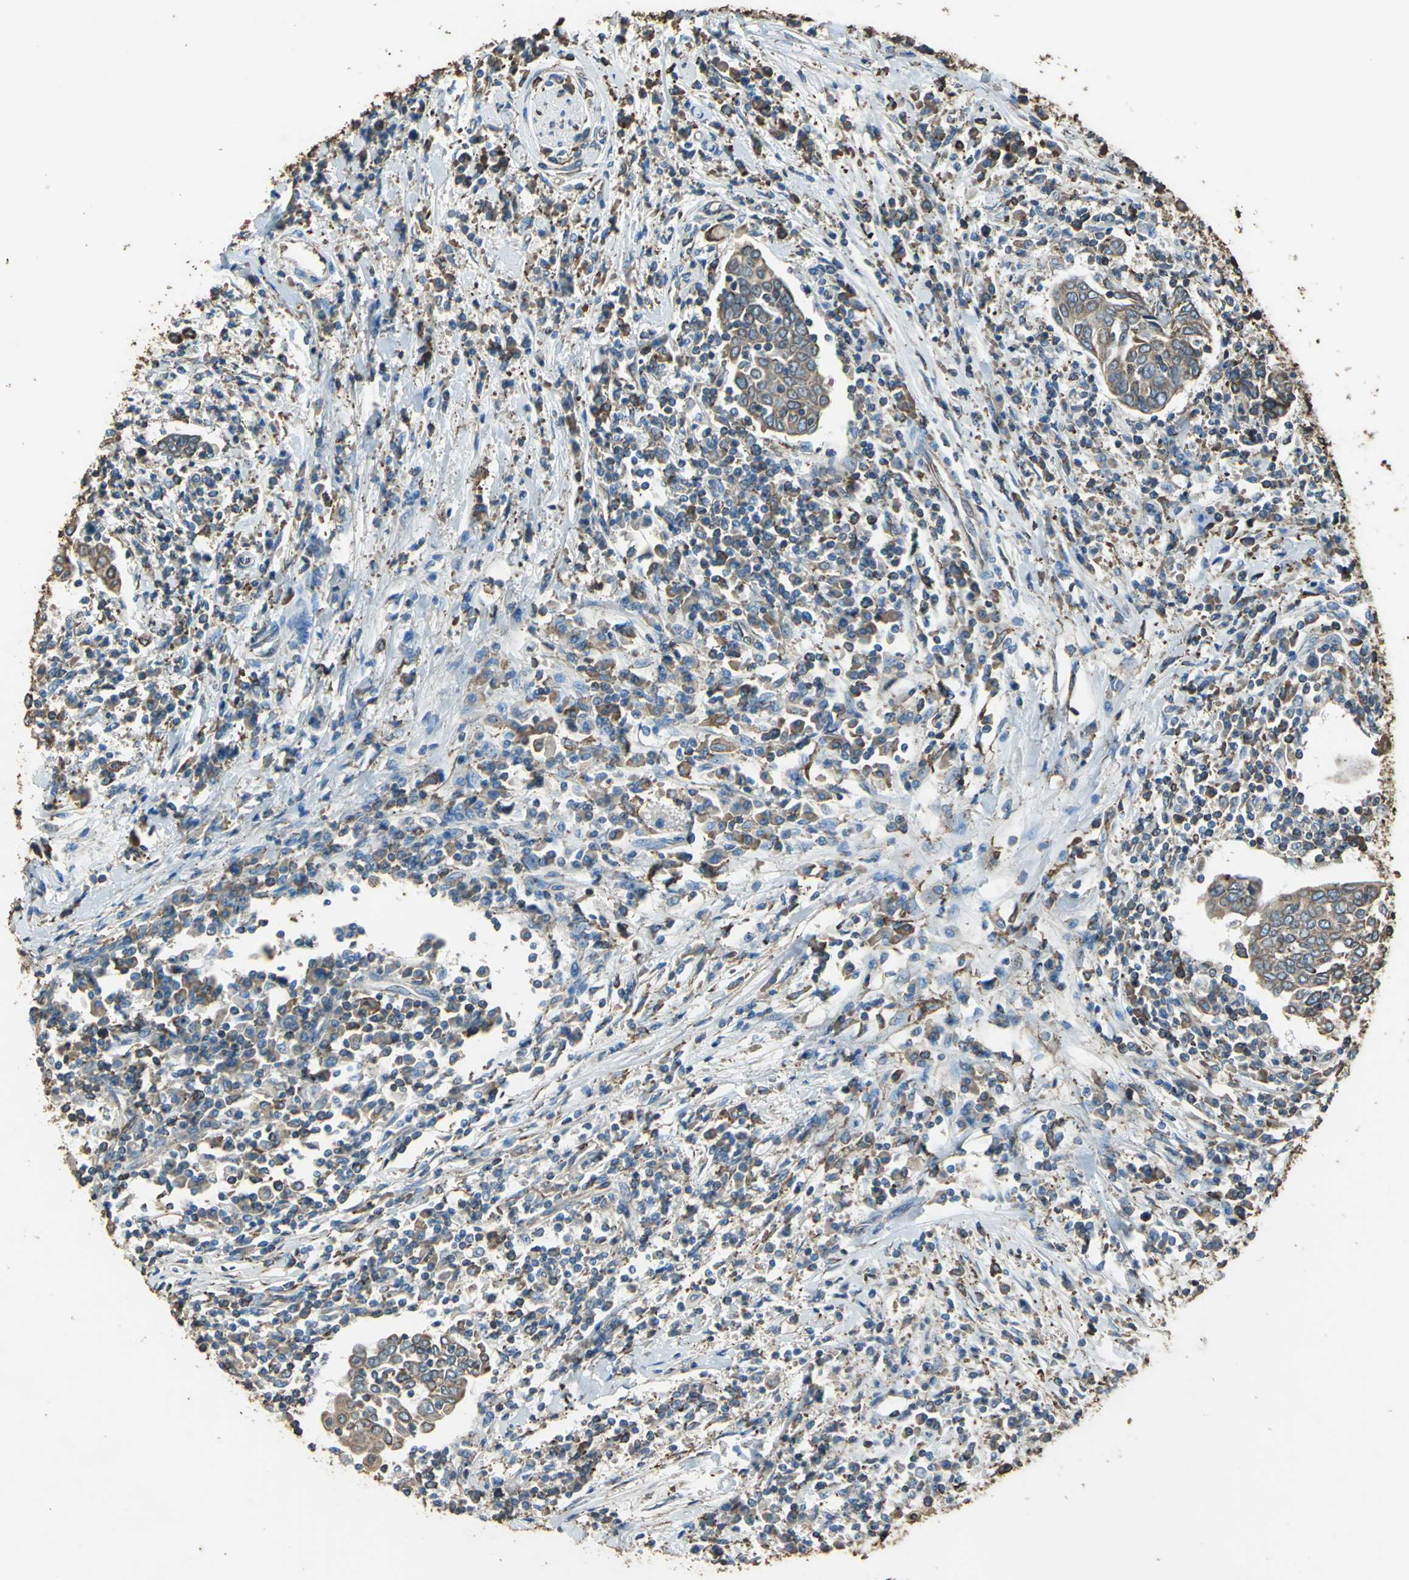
{"staining": {"intensity": "moderate", "quantity": ">75%", "location": "cytoplasmic/membranous"}, "tissue": "cervical cancer", "cell_type": "Tumor cells", "image_type": "cancer", "snomed": [{"axis": "morphology", "description": "Squamous cell carcinoma, NOS"}, {"axis": "topography", "description": "Cervix"}], "caption": "Immunohistochemistry (DAB (3,3'-diaminobenzidine)) staining of squamous cell carcinoma (cervical) shows moderate cytoplasmic/membranous protein staining in approximately >75% of tumor cells.", "gene": "GPANK1", "patient": {"sex": "female", "age": 40}}